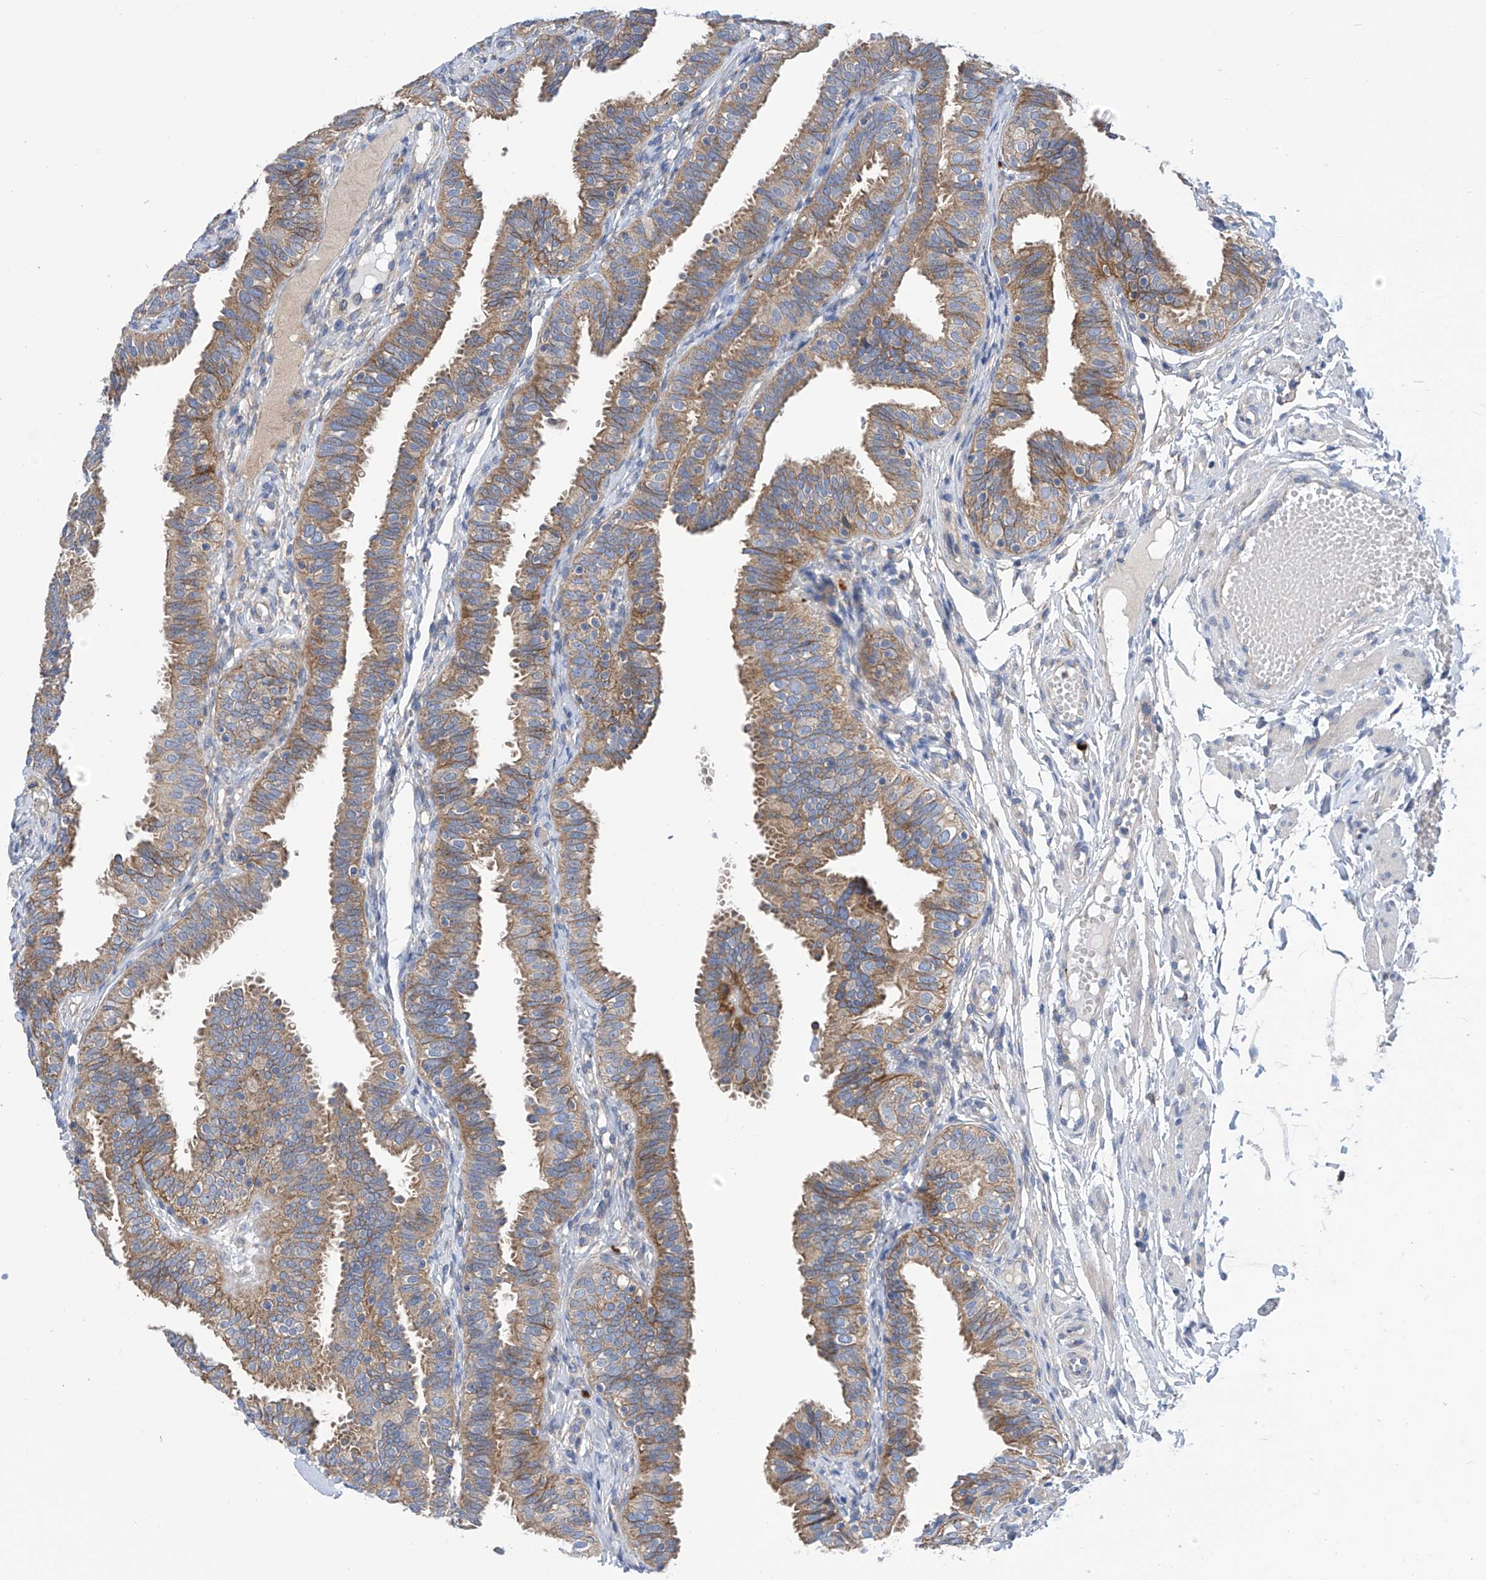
{"staining": {"intensity": "moderate", "quantity": ">75%", "location": "cytoplasmic/membranous"}, "tissue": "fallopian tube", "cell_type": "Glandular cells", "image_type": "normal", "snomed": [{"axis": "morphology", "description": "Normal tissue, NOS"}, {"axis": "topography", "description": "Fallopian tube"}], "caption": "IHC of normal fallopian tube reveals medium levels of moderate cytoplasmic/membranous staining in about >75% of glandular cells. (Stains: DAB (3,3'-diaminobenzidine) in brown, nuclei in blue, Microscopy: brightfield microscopy at high magnification).", "gene": "P2RX7", "patient": {"sex": "female", "age": 35}}